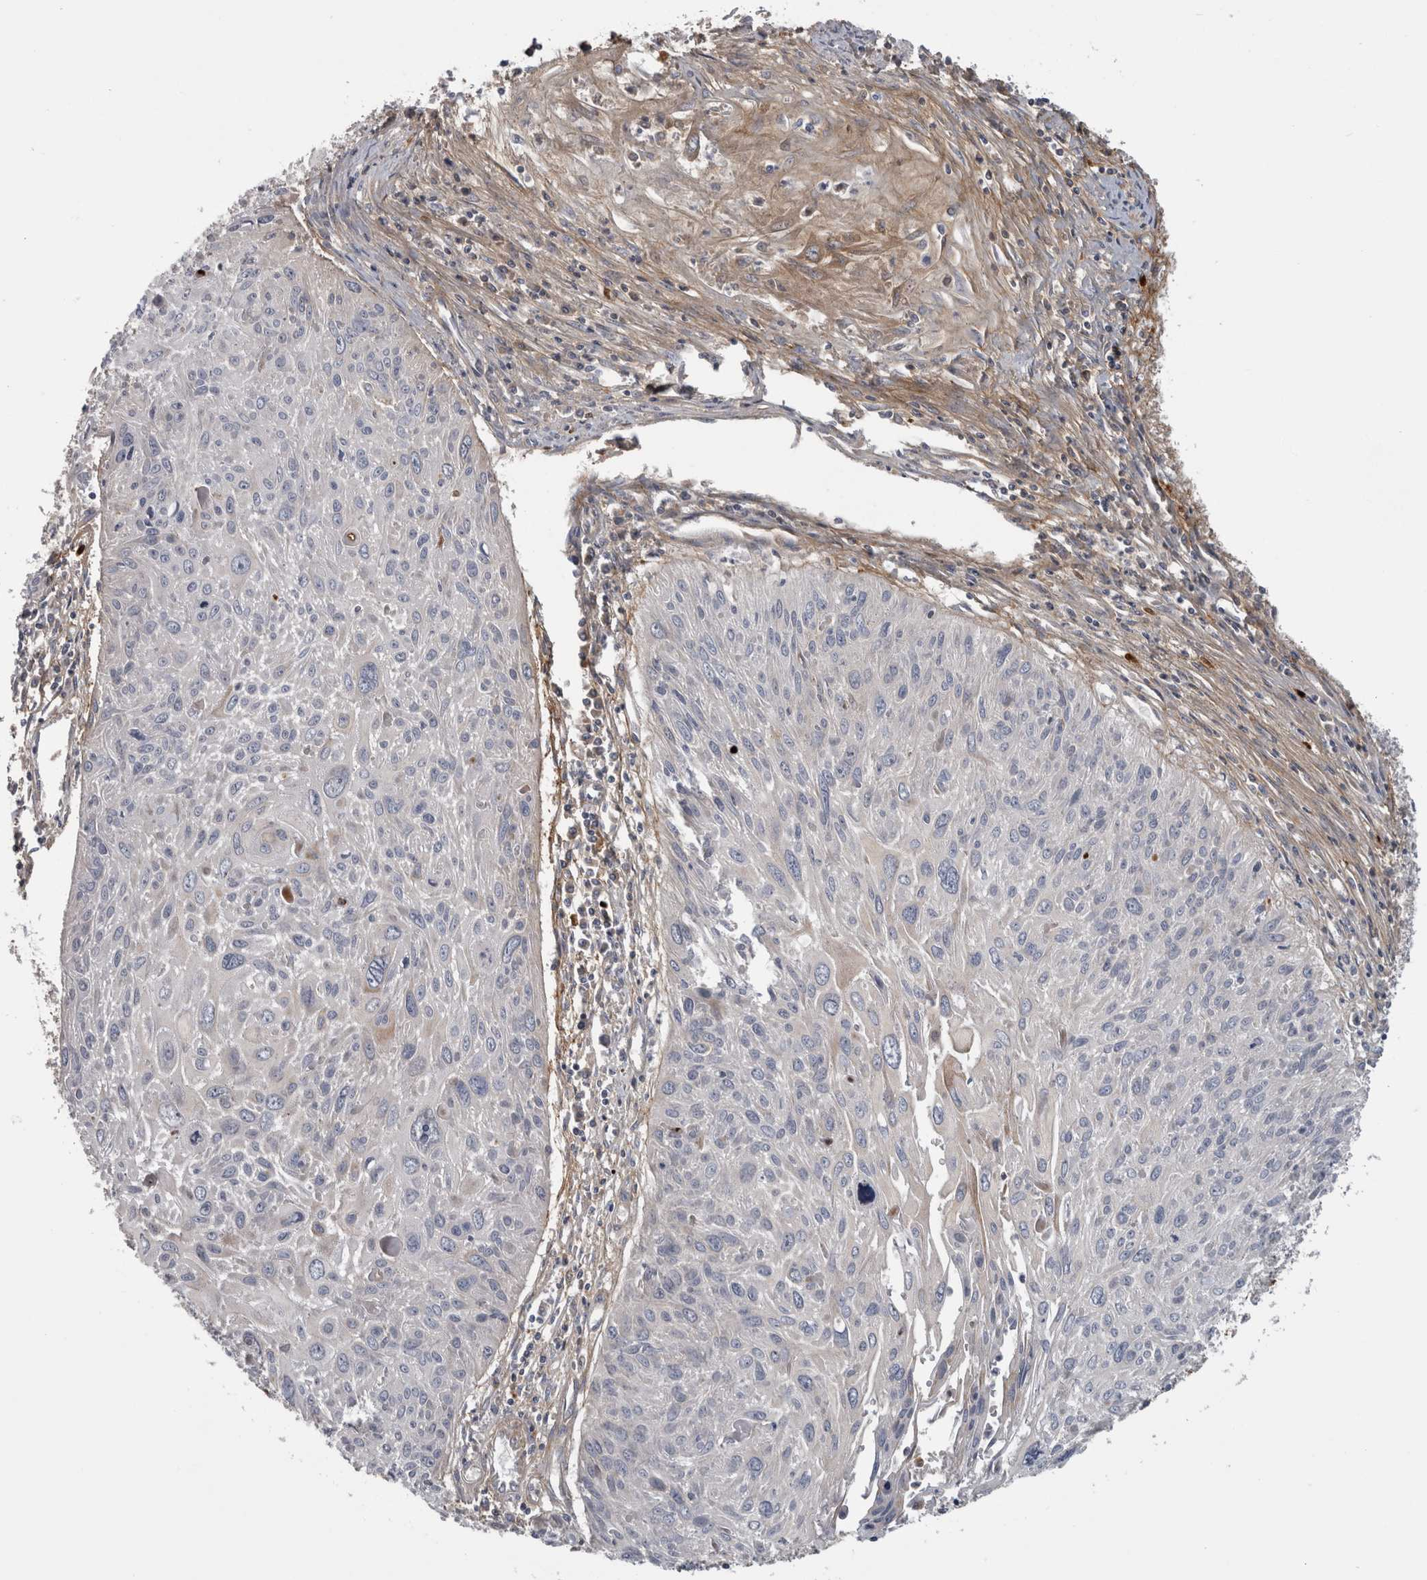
{"staining": {"intensity": "negative", "quantity": "none", "location": "none"}, "tissue": "cervical cancer", "cell_type": "Tumor cells", "image_type": "cancer", "snomed": [{"axis": "morphology", "description": "Squamous cell carcinoma, NOS"}, {"axis": "topography", "description": "Cervix"}], "caption": "This is a image of immunohistochemistry staining of cervical cancer, which shows no staining in tumor cells.", "gene": "ATXN2", "patient": {"sex": "female", "age": 51}}